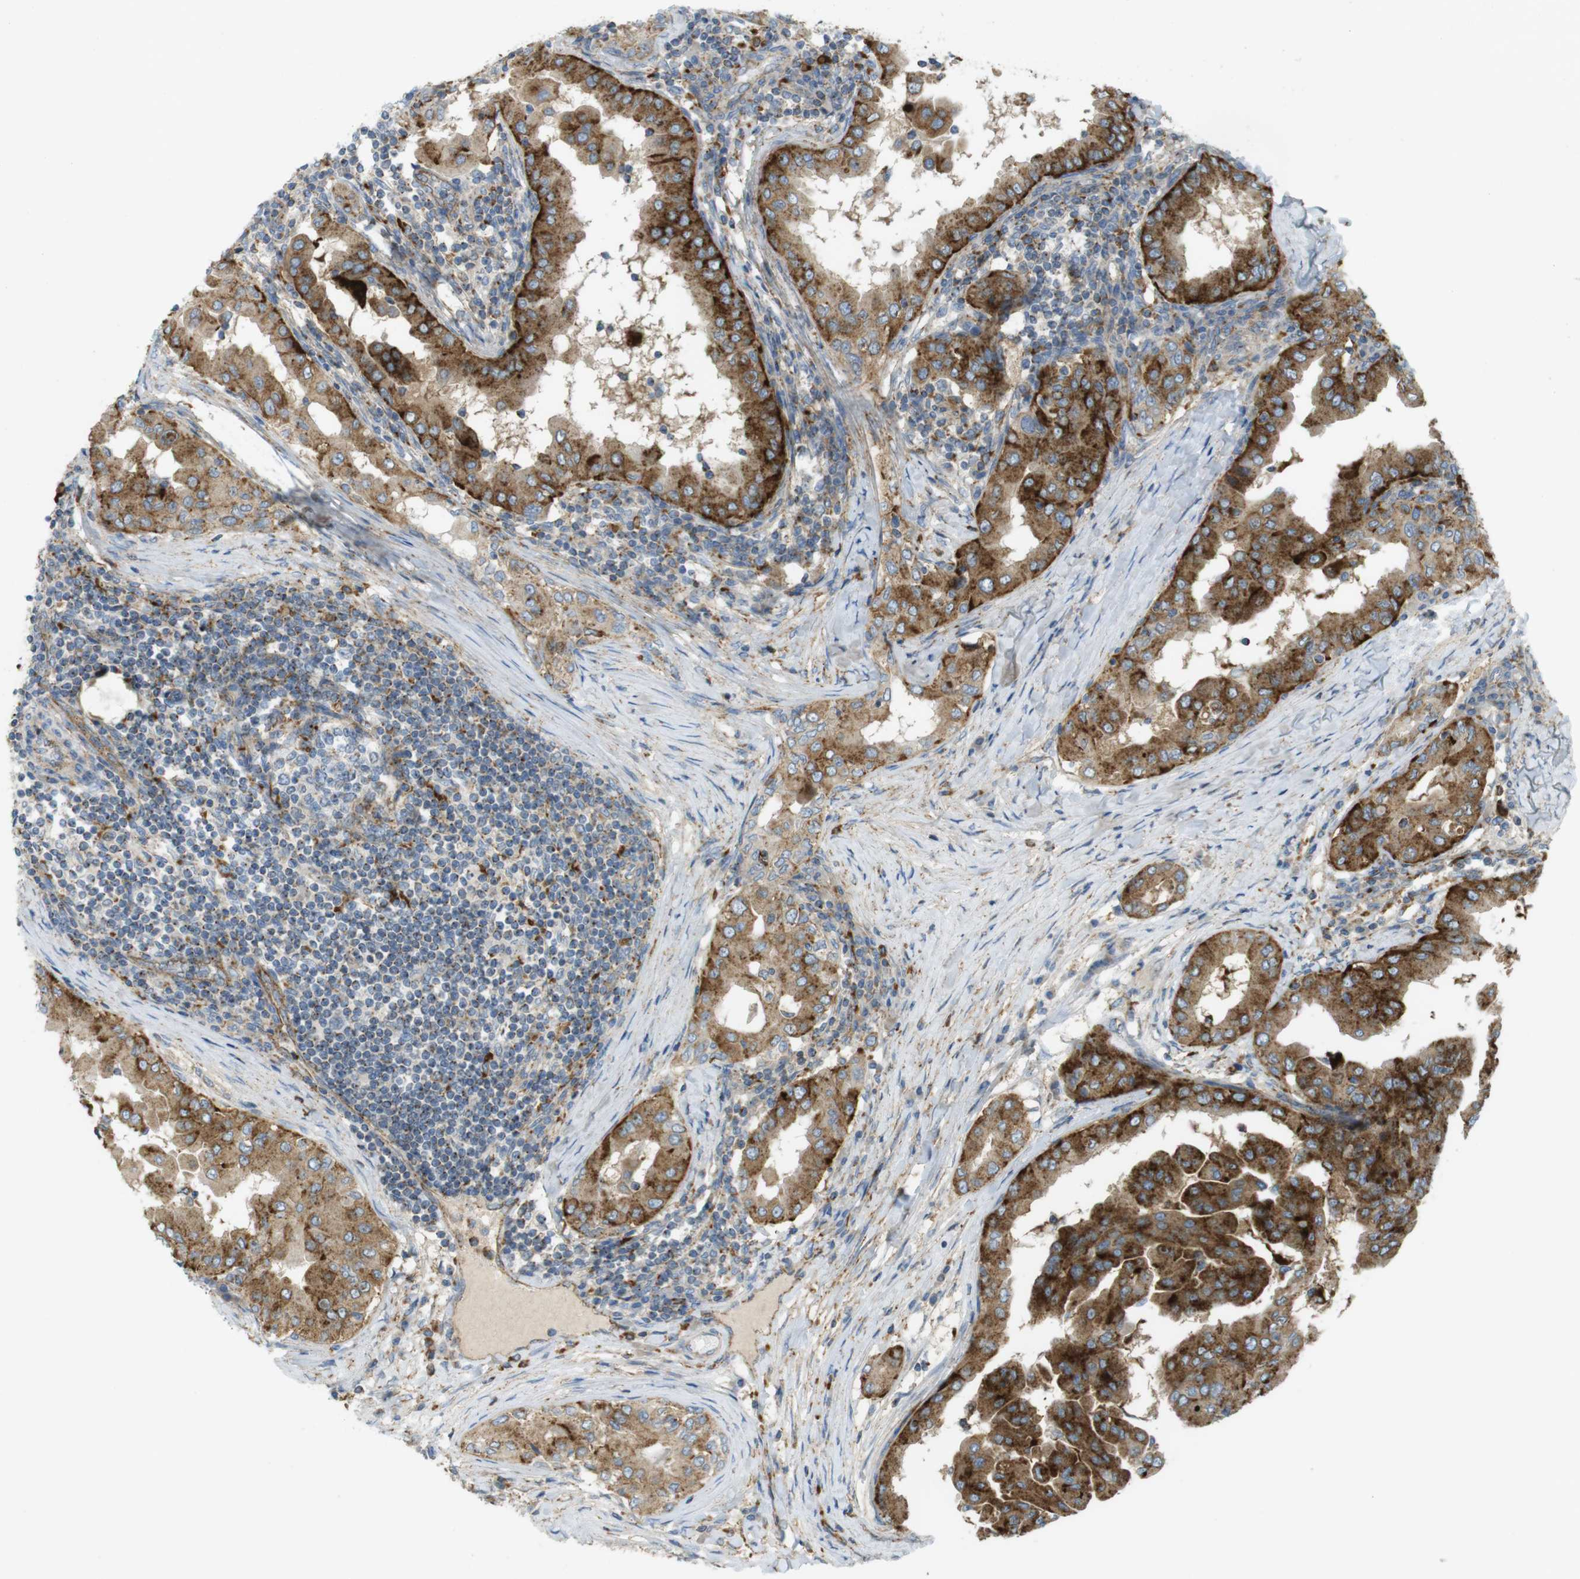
{"staining": {"intensity": "strong", "quantity": ">75%", "location": "cytoplasmic/membranous"}, "tissue": "thyroid cancer", "cell_type": "Tumor cells", "image_type": "cancer", "snomed": [{"axis": "morphology", "description": "Papillary adenocarcinoma, NOS"}, {"axis": "topography", "description": "Thyroid gland"}], "caption": "Thyroid cancer (papillary adenocarcinoma) stained with a protein marker reveals strong staining in tumor cells.", "gene": "LAMP1", "patient": {"sex": "male", "age": 33}}